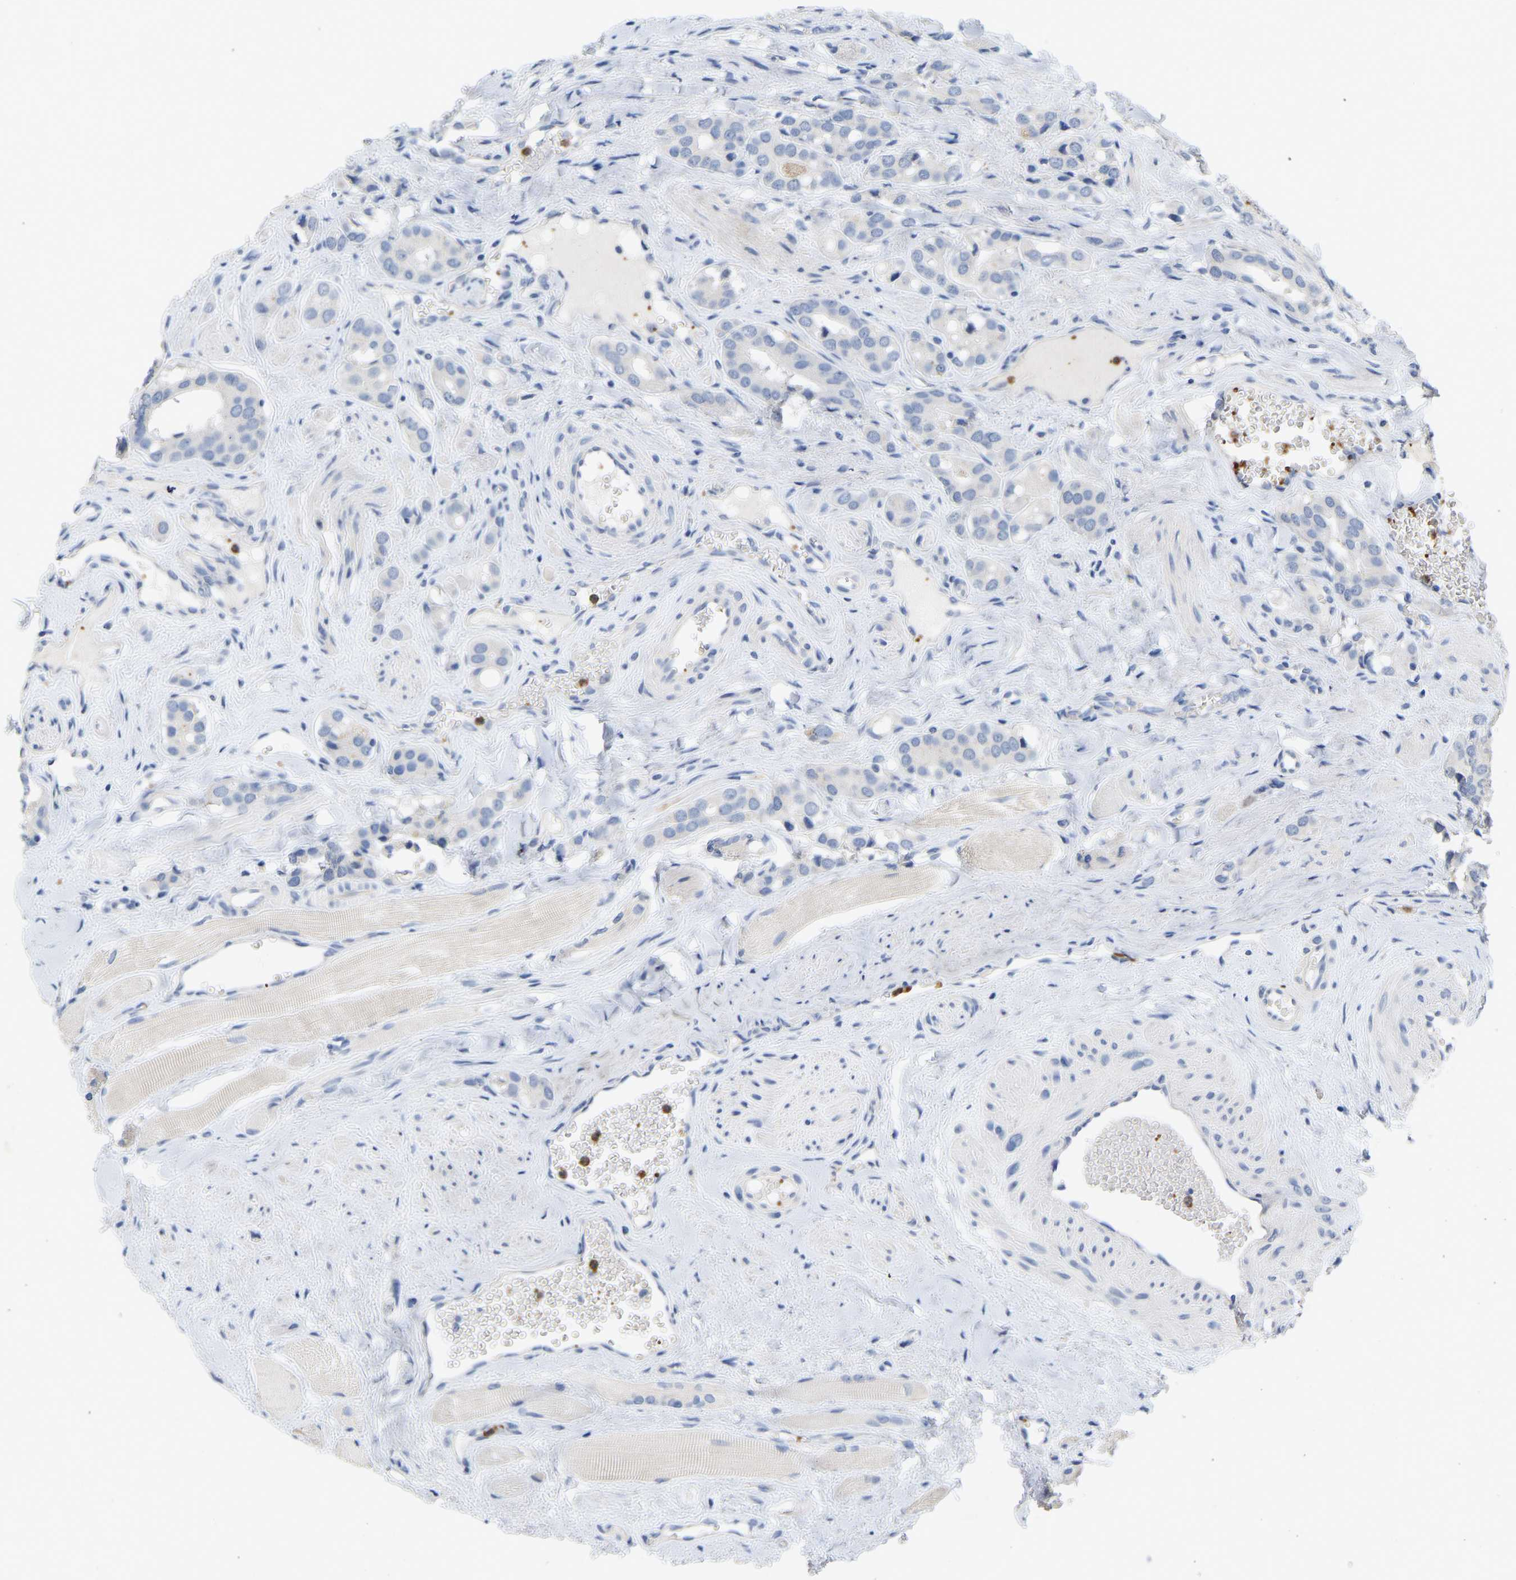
{"staining": {"intensity": "negative", "quantity": "none", "location": "none"}, "tissue": "prostate cancer", "cell_type": "Tumor cells", "image_type": "cancer", "snomed": [{"axis": "morphology", "description": "Adenocarcinoma, High grade"}, {"axis": "topography", "description": "Prostate"}], "caption": "Photomicrograph shows no protein positivity in tumor cells of prostate adenocarcinoma (high-grade) tissue.", "gene": "RHEB", "patient": {"sex": "male", "age": 52}}